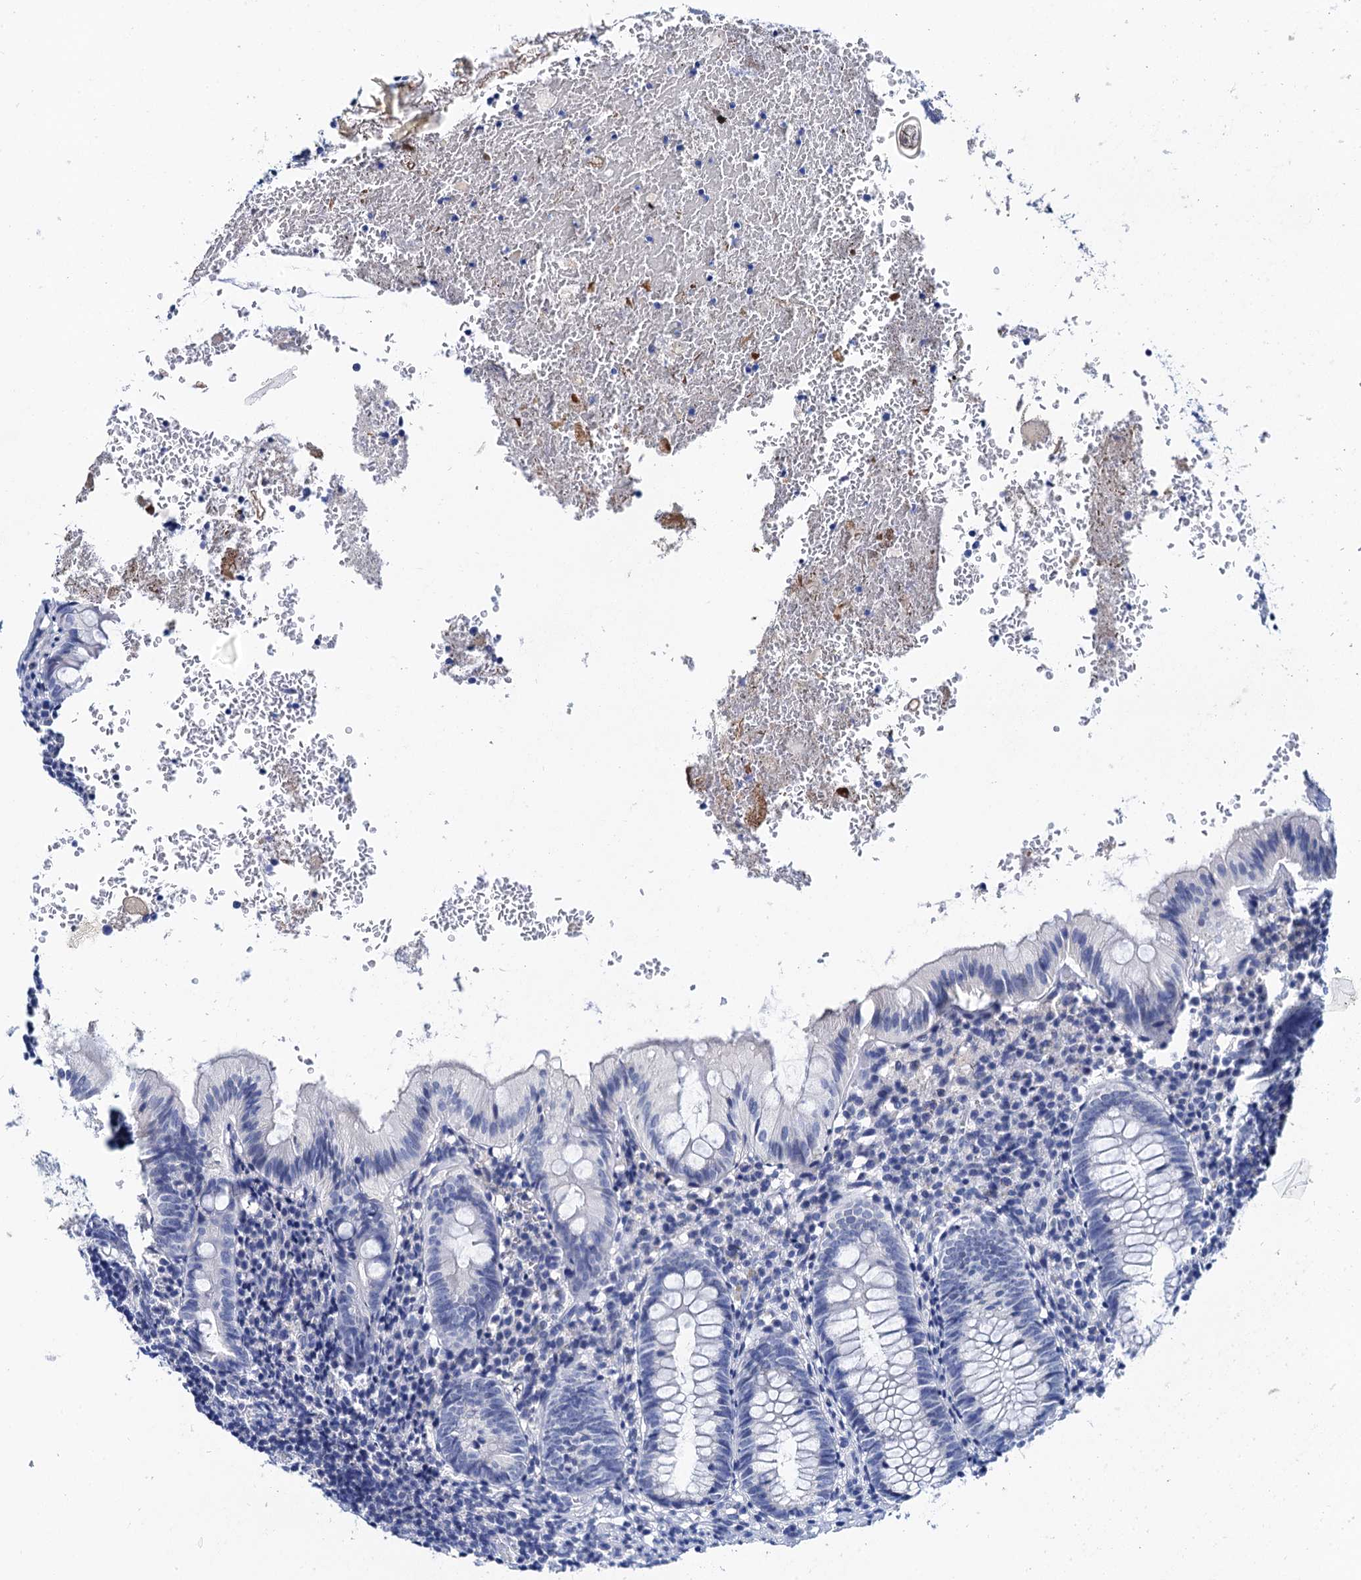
{"staining": {"intensity": "negative", "quantity": "none", "location": "none"}, "tissue": "appendix", "cell_type": "Glandular cells", "image_type": "normal", "snomed": [{"axis": "morphology", "description": "Normal tissue, NOS"}, {"axis": "topography", "description": "Appendix"}], "caption": "This is an IHC image of unremarkable appendix. There is no staining in glandular cells.", "gene": "LYPD3", "patient": {"sex": "male", "age": 8}}